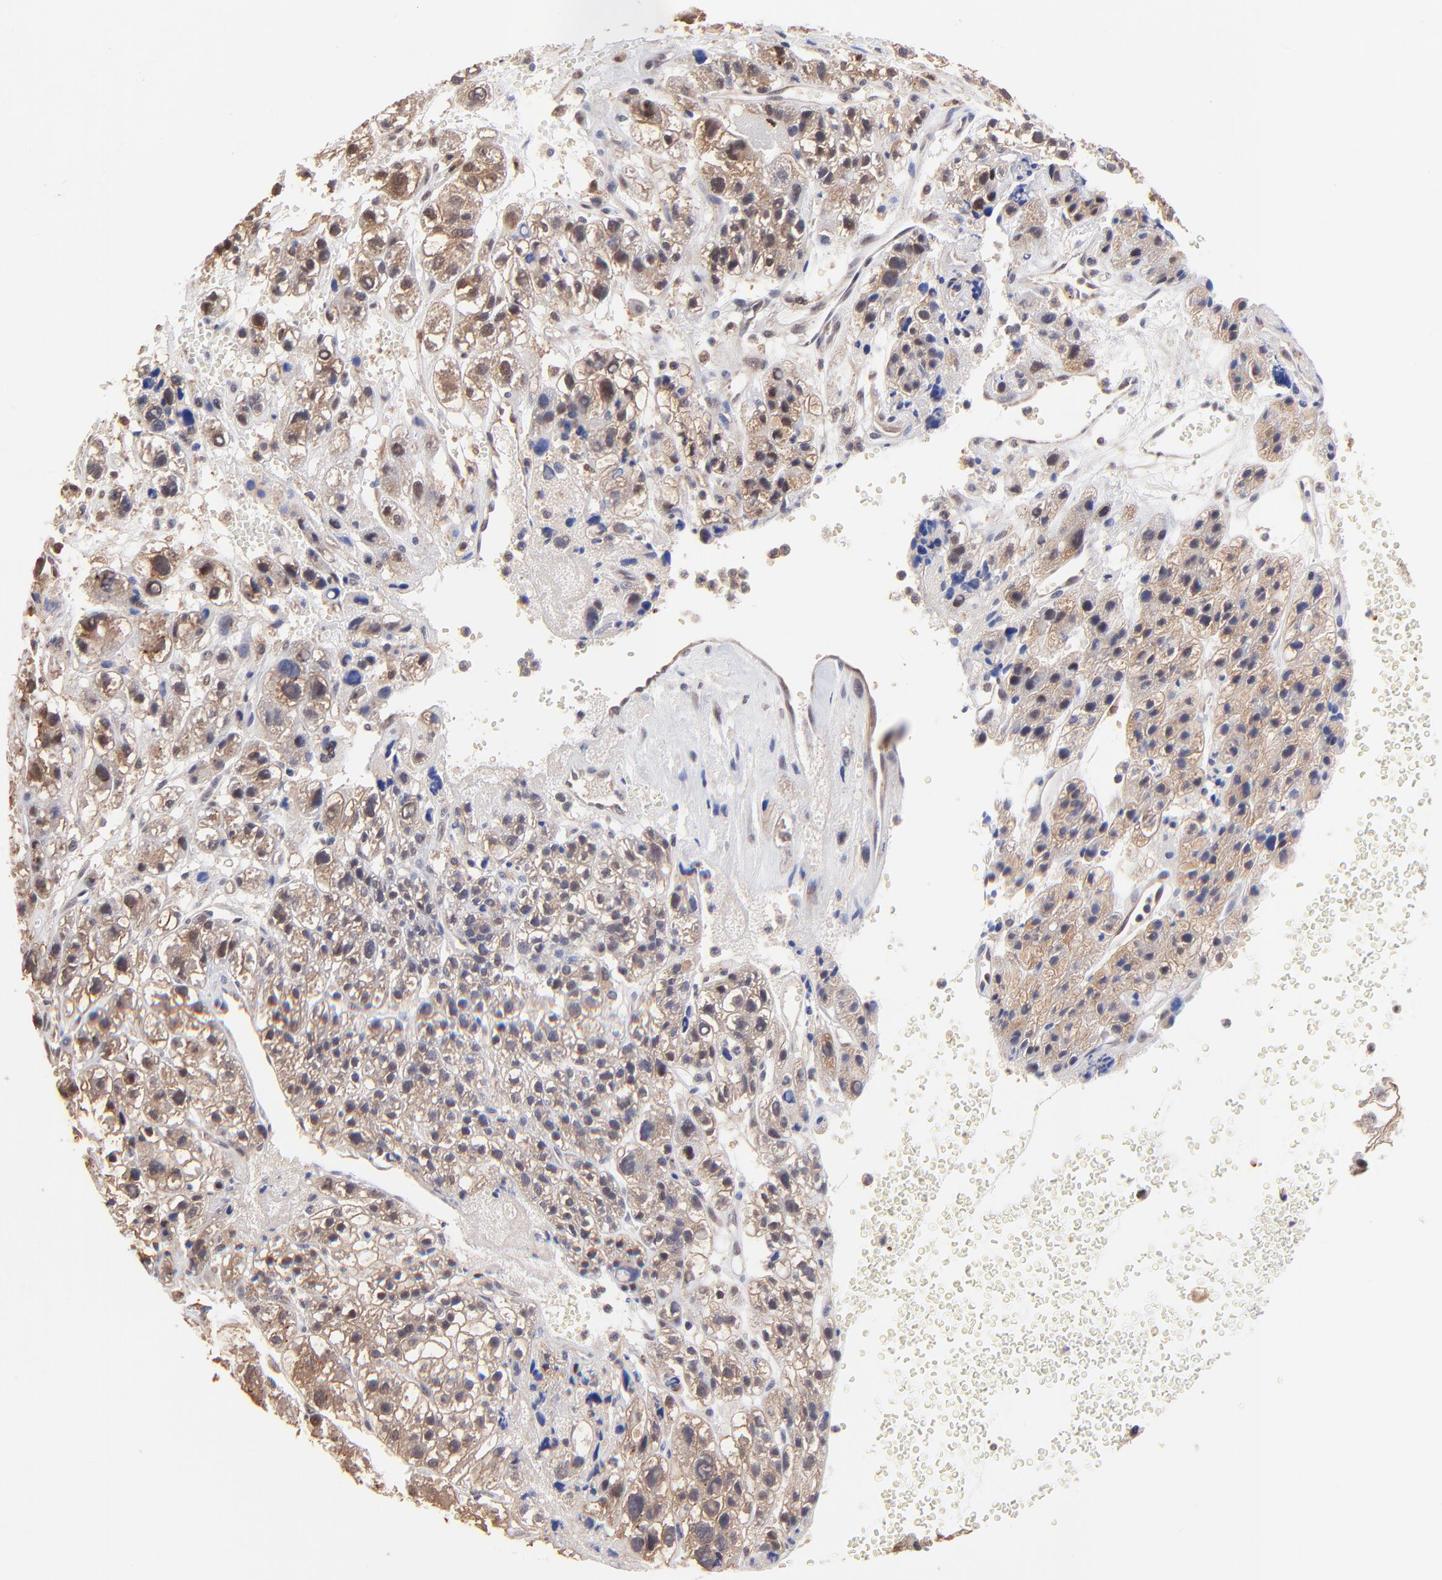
{"staining": {"intensity": "moderate", "quantity": ">75%", "location": "cytoplasmic/membranous,nuclear"}, "tissue": "liver cancer", "cell_type": "Tumor cells", "image_type": "cancer", "snomed": [{"axis": "morphology", "description": "Carcinoma, Hepatocellular, NOS"}, {"axis": "topography", "description": "Liver"}], "caption": "The histopathology image demonstrates a brown stain indicating the presence of a protein in the cytoplasmic/membranous and nuclear of tumor cells in hepatocellular carcinoma (liver). (brown staining indicates protein expression, while blue staining denotes nuclei).", "gene": "PSMA6", "patient": {"sex": "female", "age": 85}}